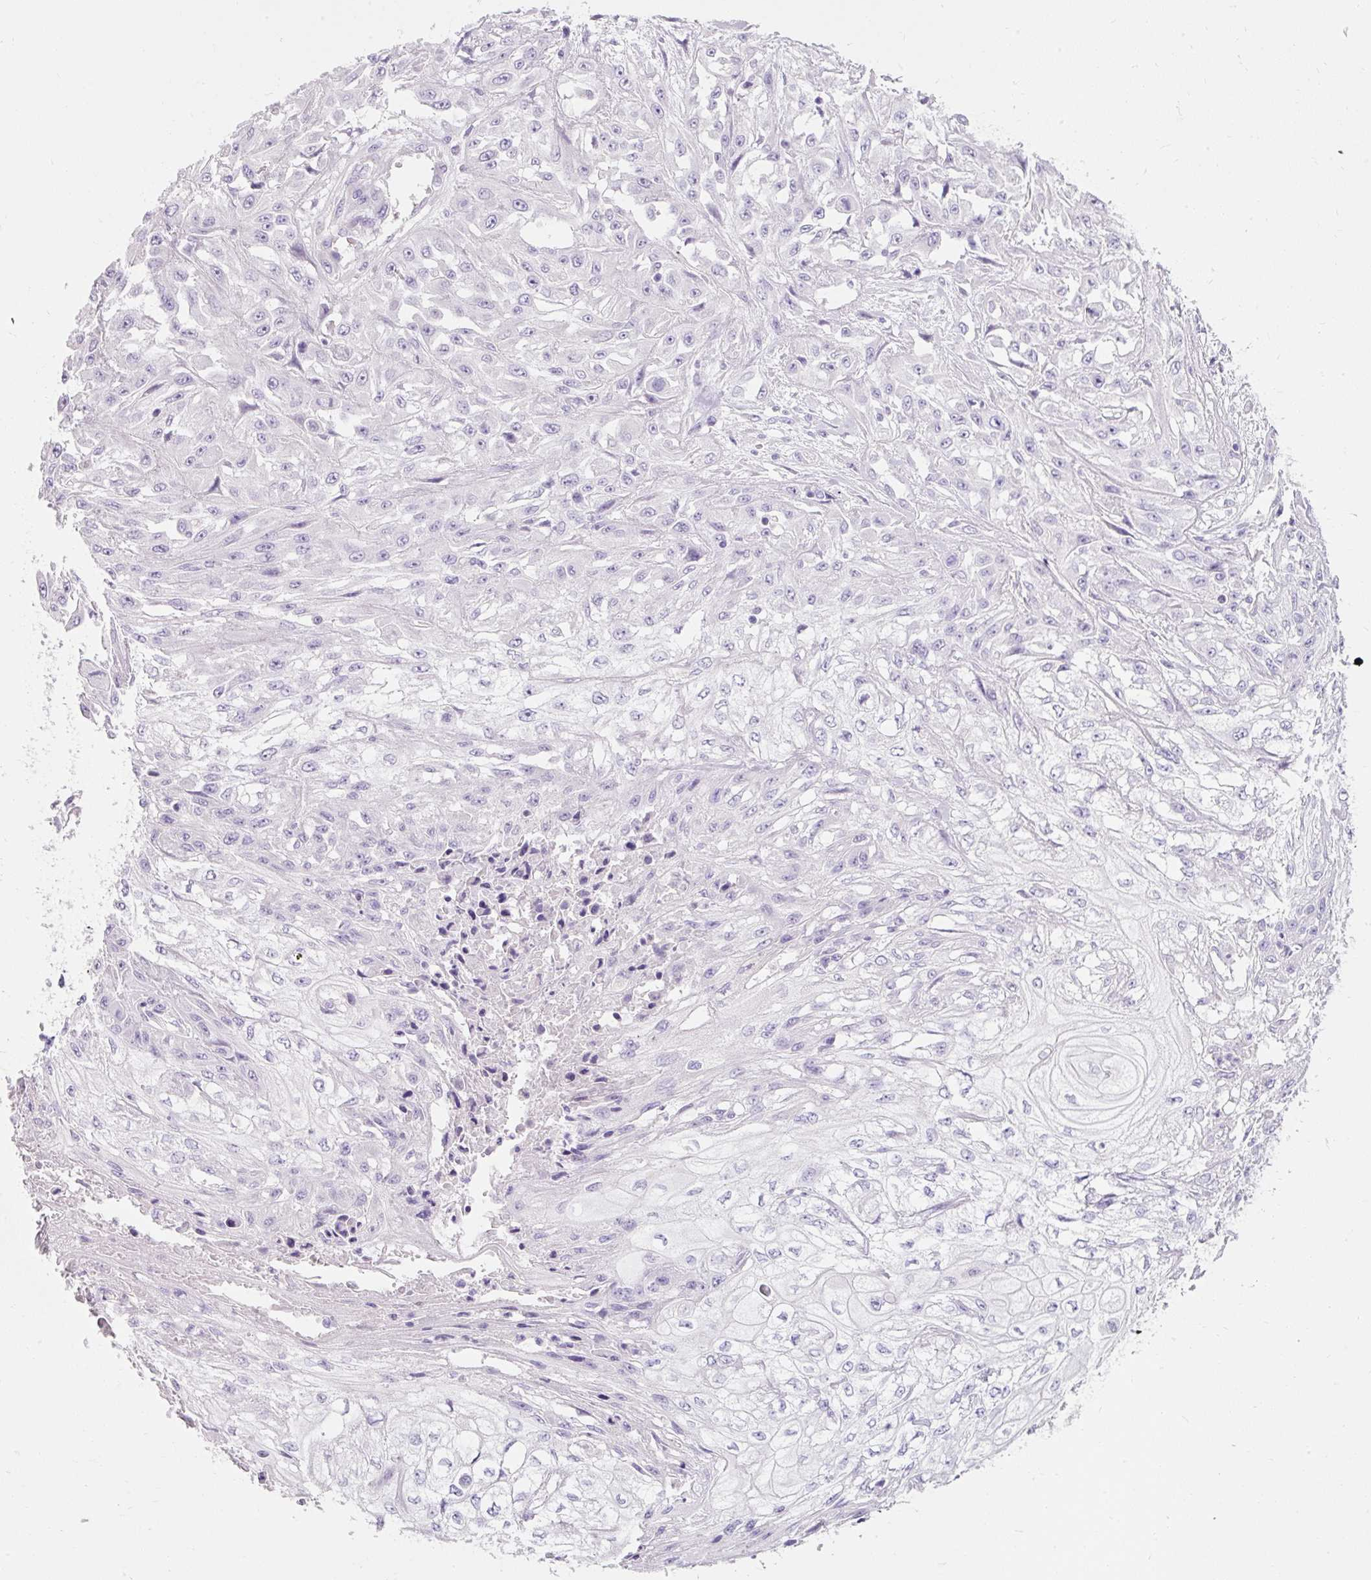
{"staining": {"intensity": "negative", "quantity": "none", "location": "none"}, "tissue": "skin cancer", "cell_type": "Tumor cells", "image_type": "cancer", "snomed": [{"axis": "morphology", "description": "Squamous cell carcinoma, NOS"}, {"axis": "morphology", "description": "Squamous cell carcinoma, metastatic, NOS"}, {"axis": "topography", "description": "Skin"}, {"axis": "topography", "description": "Lymph node"}], "caption": "Immunohistochemistry photomicrograph of human skin squamous cell carcinoma stained for a protein (brown), which demonstrates no expression in tumor cells.", "gene": "TMEM213", "patient": {"sex": "male", "age": 75}}